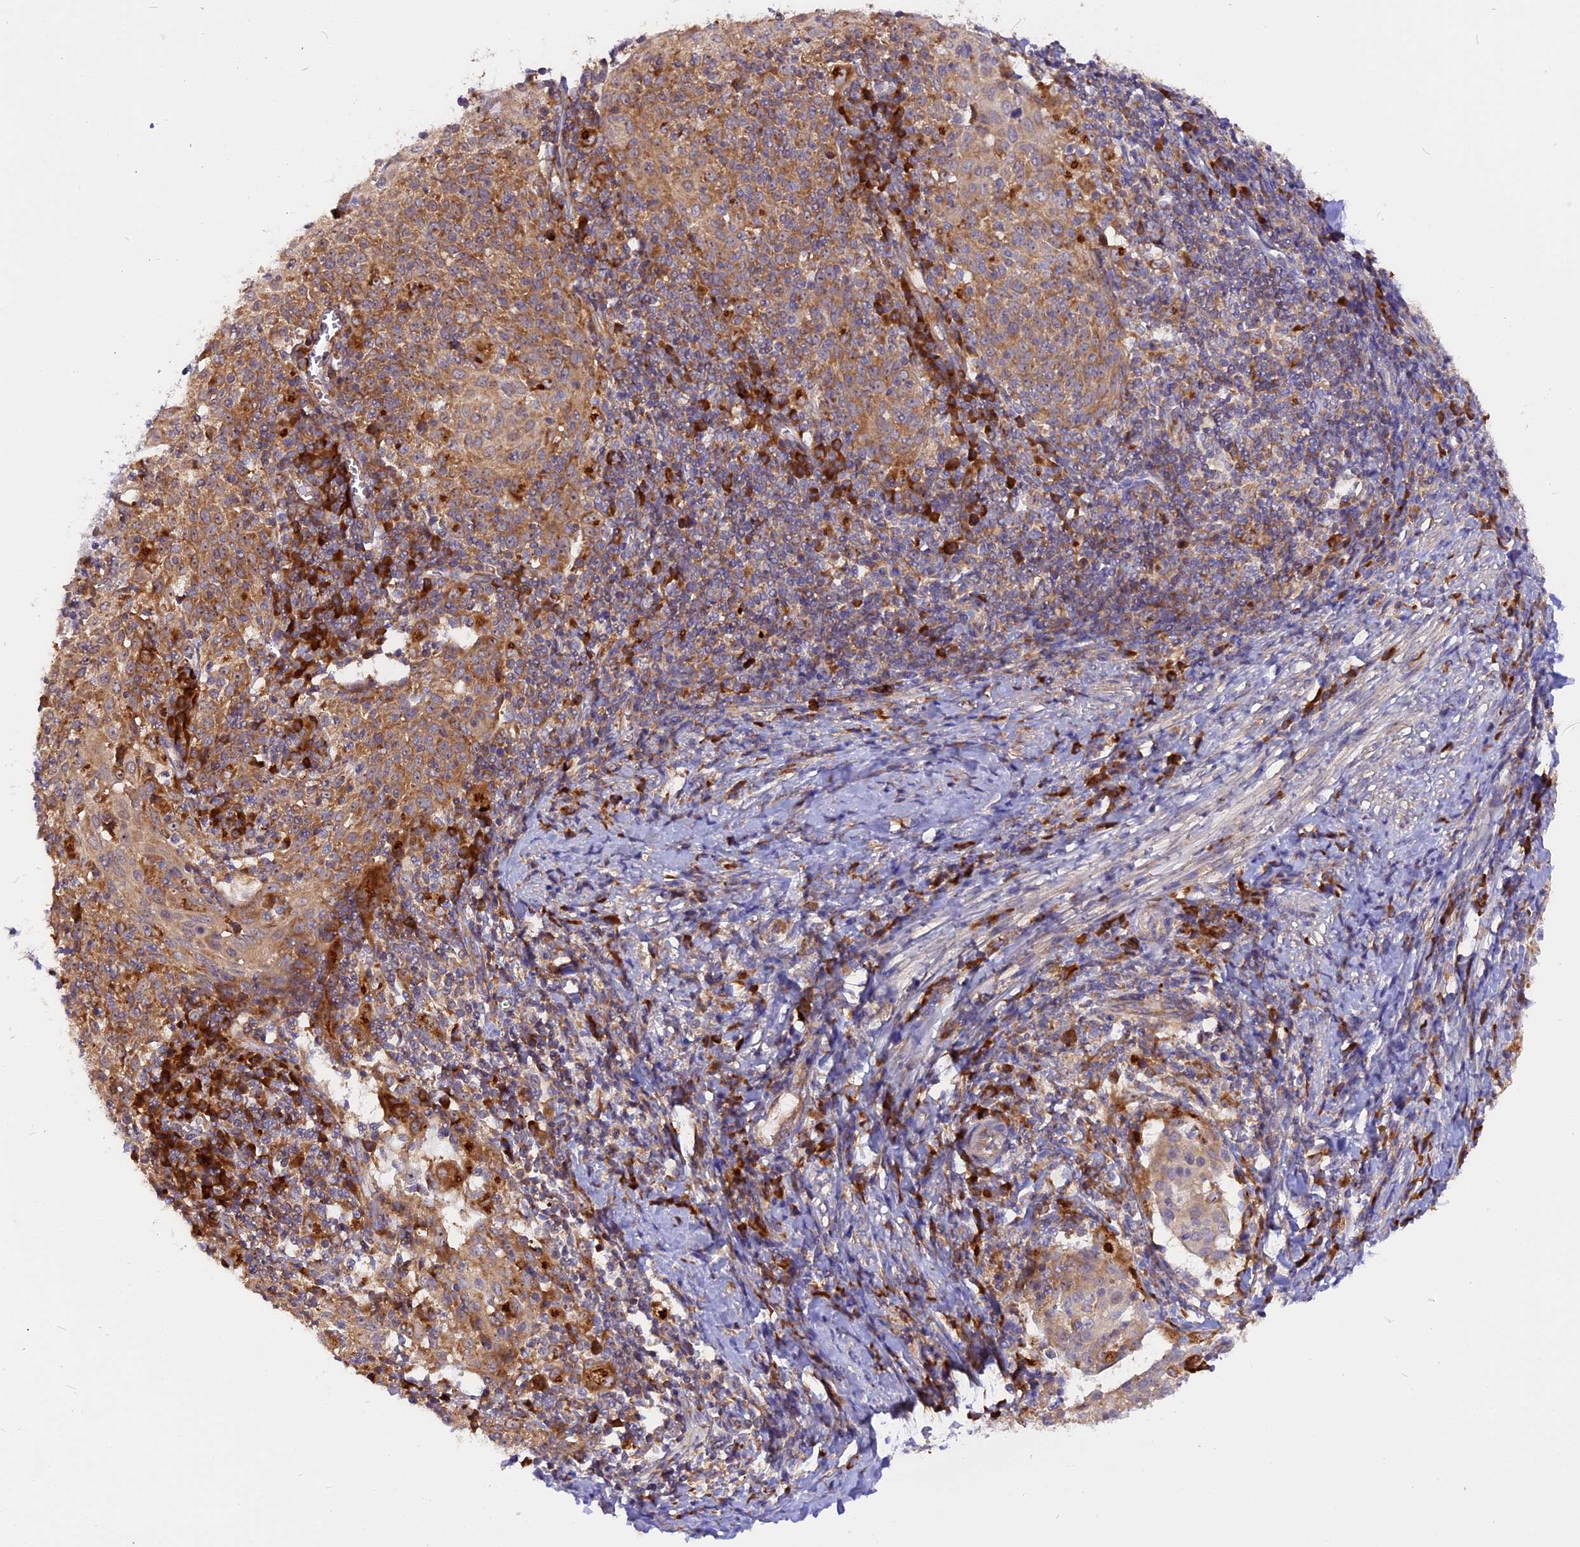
{"staining": {"intensity": "moderate", "quantity": ">75%", "location": "cytoplasmic/membranous"}, "tissue": "cervical cancer", "cell_type": "Tumor cells", "image_type": "cancer", "snomed": [{"axis": "morphology", "description": "Squamous cell carcinoma, NOS"}, {"axis": "topography", "description": "Cervix"}], "caption": "Moderate cytoplasmic/membranous protein positivity is seen in about >75% of tumor cells in squamous cell carcinoma (cervical). The staining is performed using DAB (3,3'-diaminobenzidine) brown chromogen to label protein expression. The nuclei are counter-stained blue using hematoxylin.", "gene": "GNPTAB", "patient": {"sex": "female", "age": 52}}